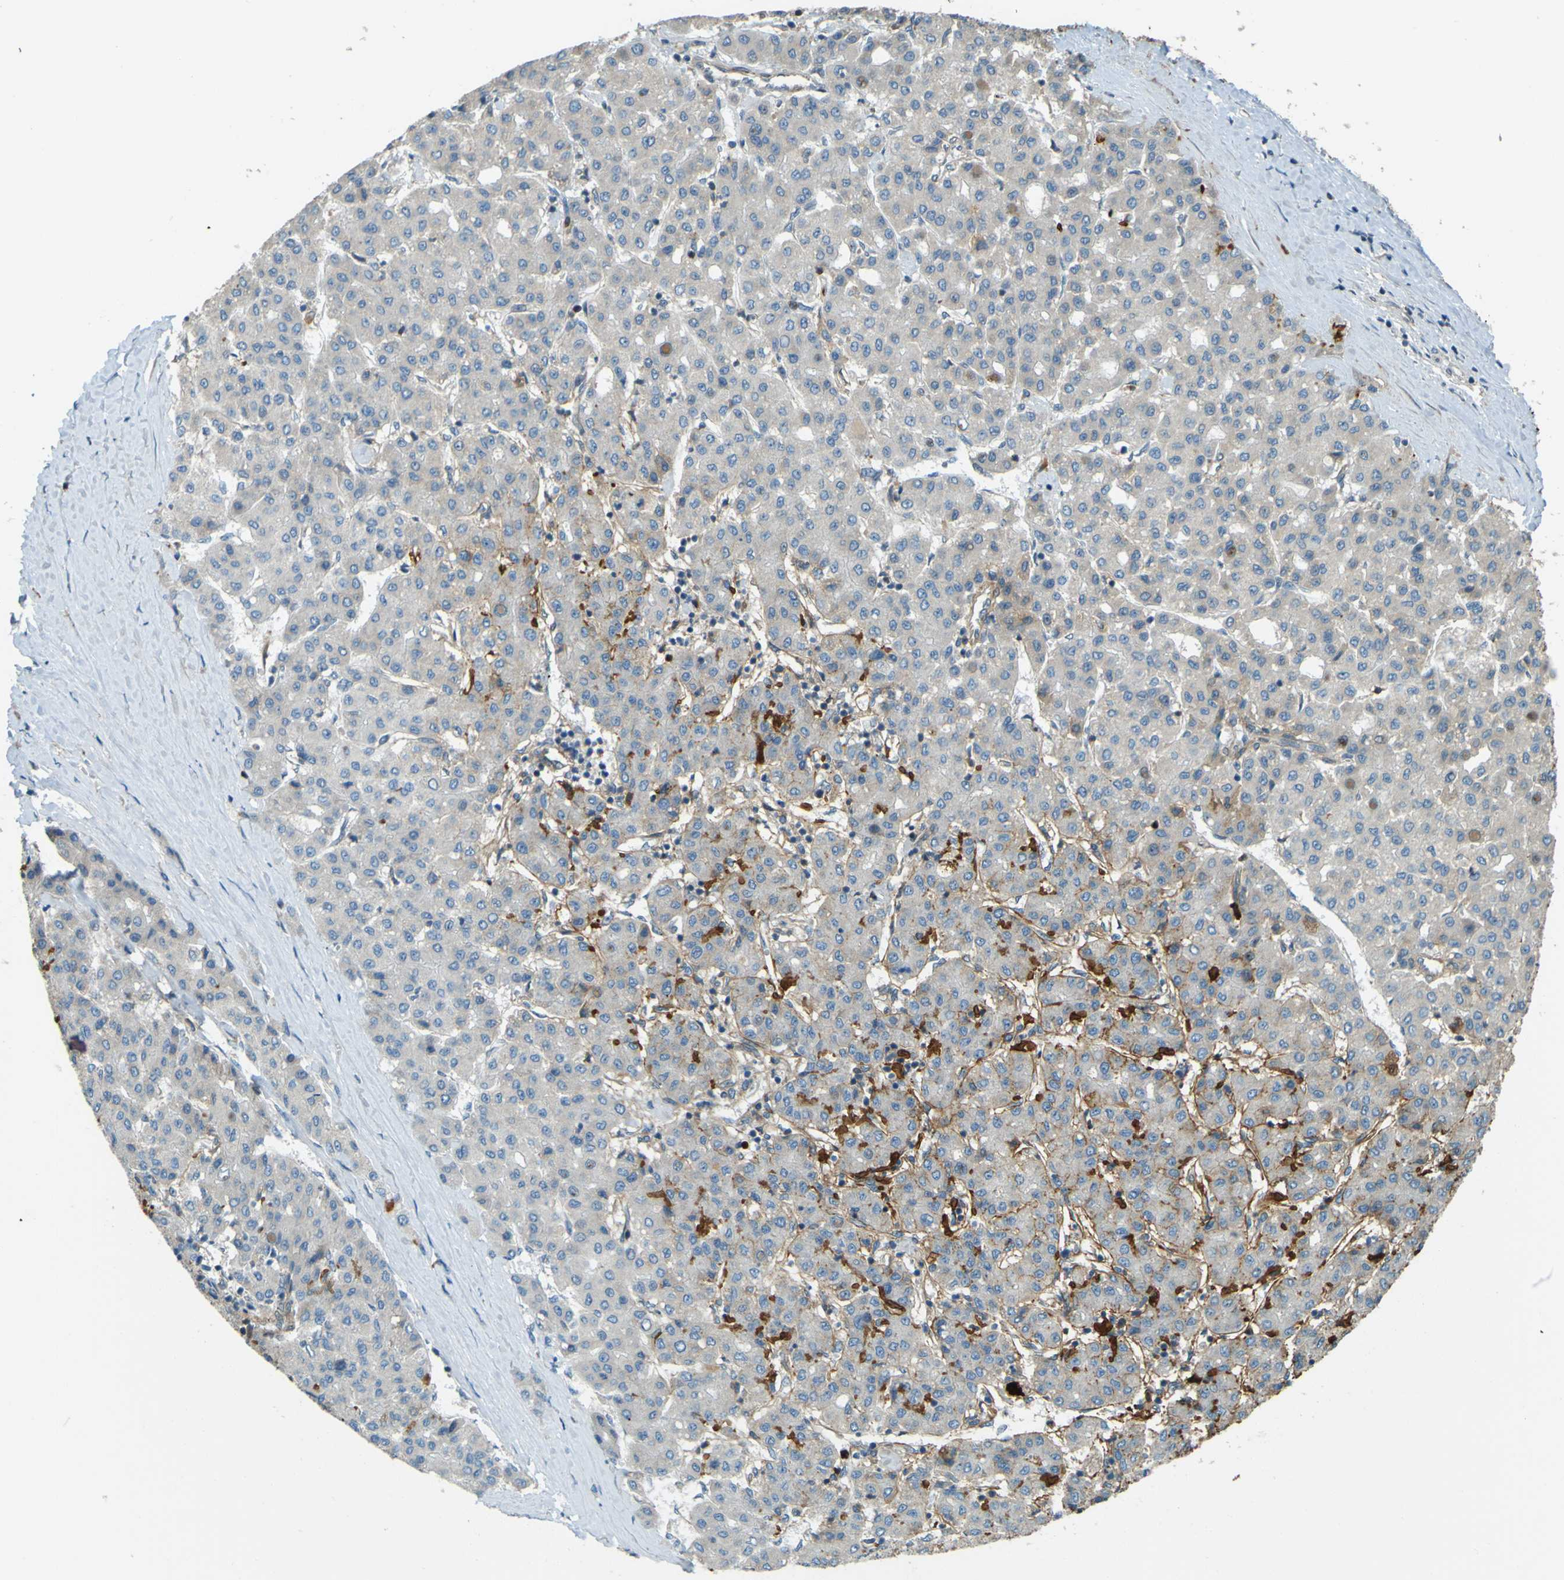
{"staining": {"intensity": "negative", "quantity": "none", "location": "none"}, "tissue": "liver cancer", "cell_type": "Tumor cells", "image_type": "cancer", "snomed": [{"axis": "morphology", "description": "Carcinoma, Hepatocellular, NOS"}, {"axis": "topography", "description": "Liver"}], "caption": "Tumor cells are negative for brown protein staining in hepatocellular carcinoma (liver).", "gene": "LPCAT1", "patient": {"sex": "male", "age": 65}}